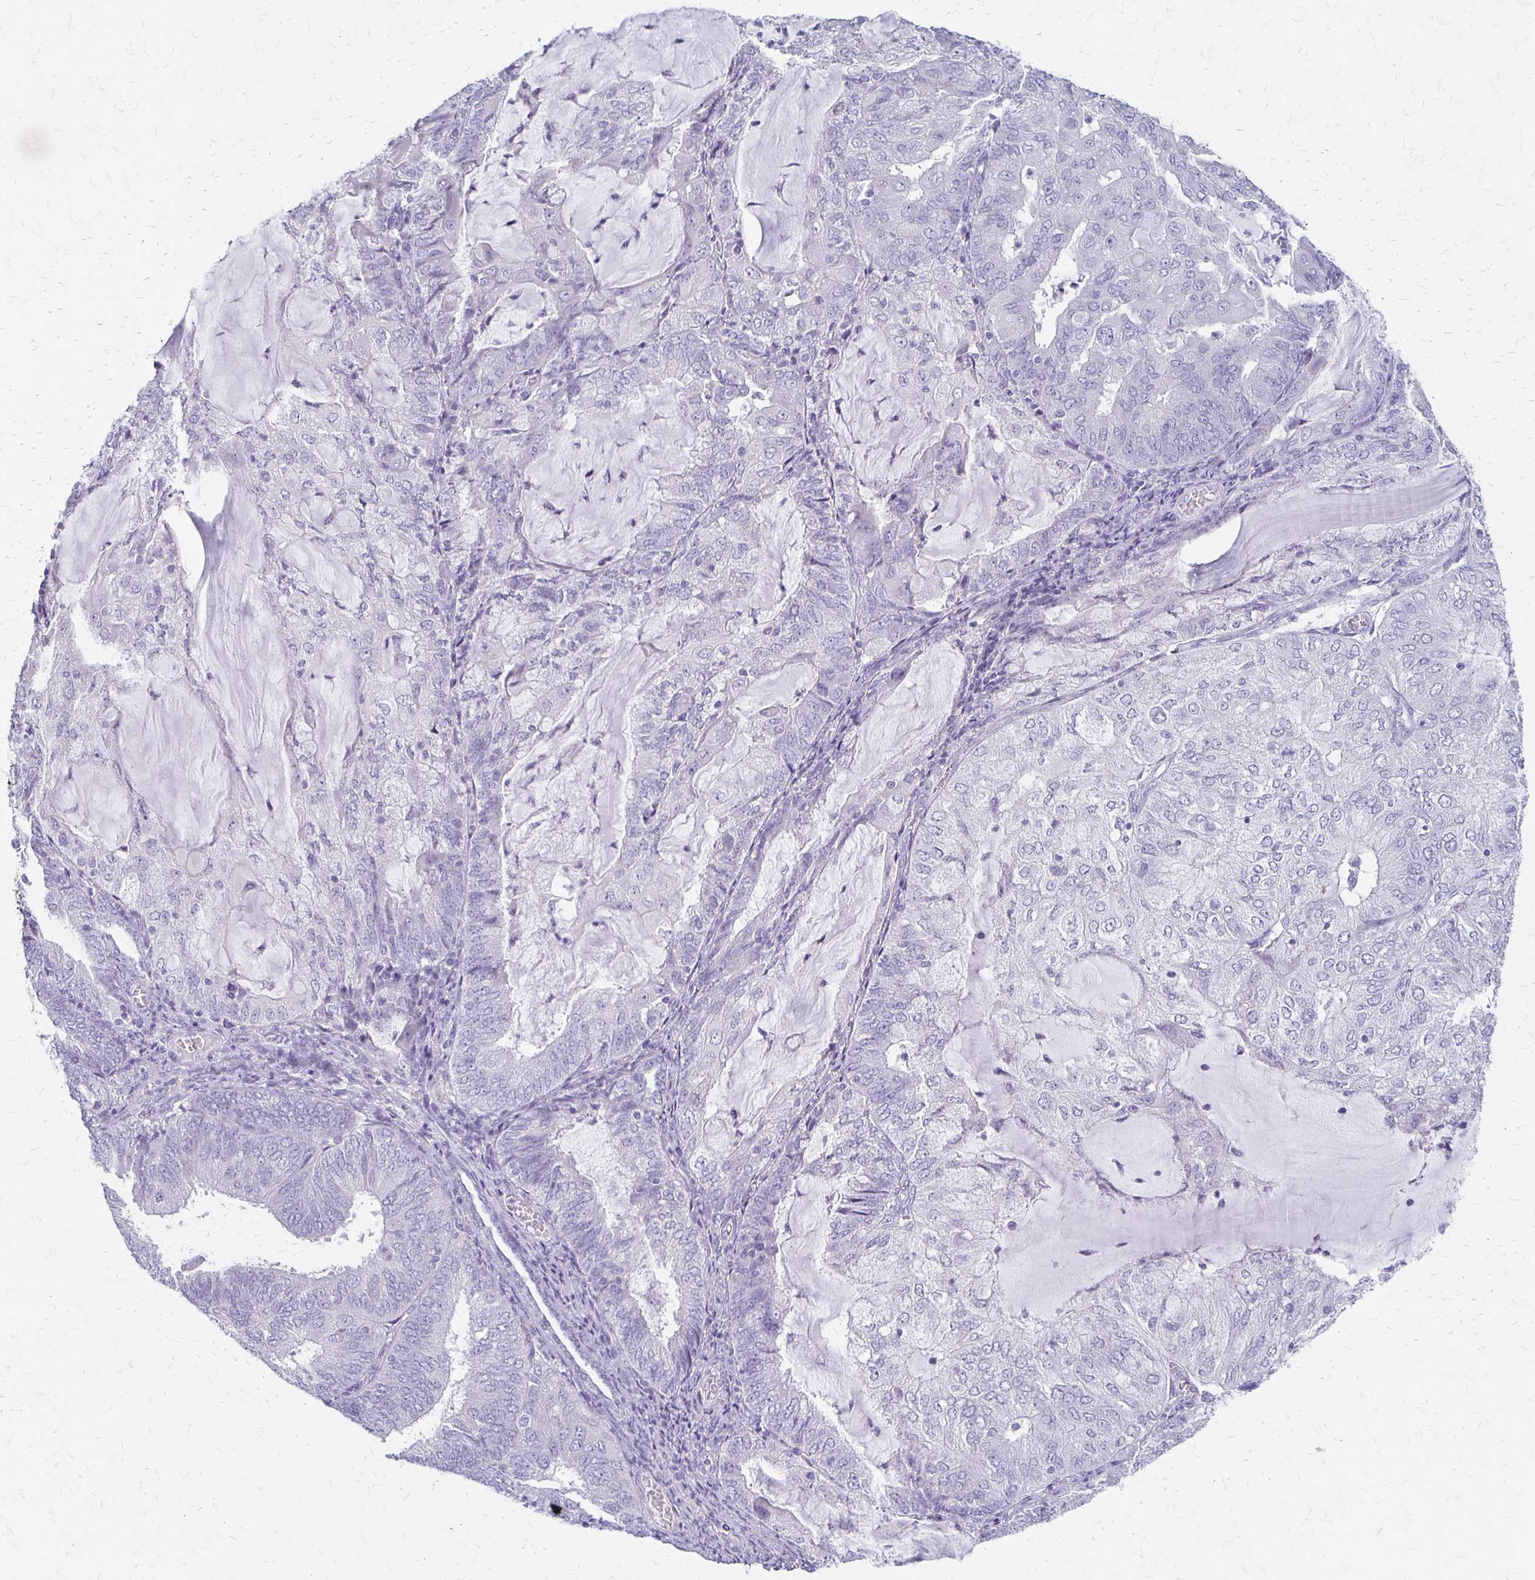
{"staining": {"intensity": "negative", "quantity": "none", "location": "none"}, "tissue": "endometrial cancer", "cell_type": "Tumor cells", "image_type": "cancer", "snomed": [{"axis": "morphology", "description": "Adenocarcinoma, NOS"}, {"axis": "topography", "description": "Endometrium"}], "caption": "Tumor cells are negative for brown protein staining in endometrial adenocarcinoma.", "gene": "IVL", "patient": {"sex": "female", "age": 81}}